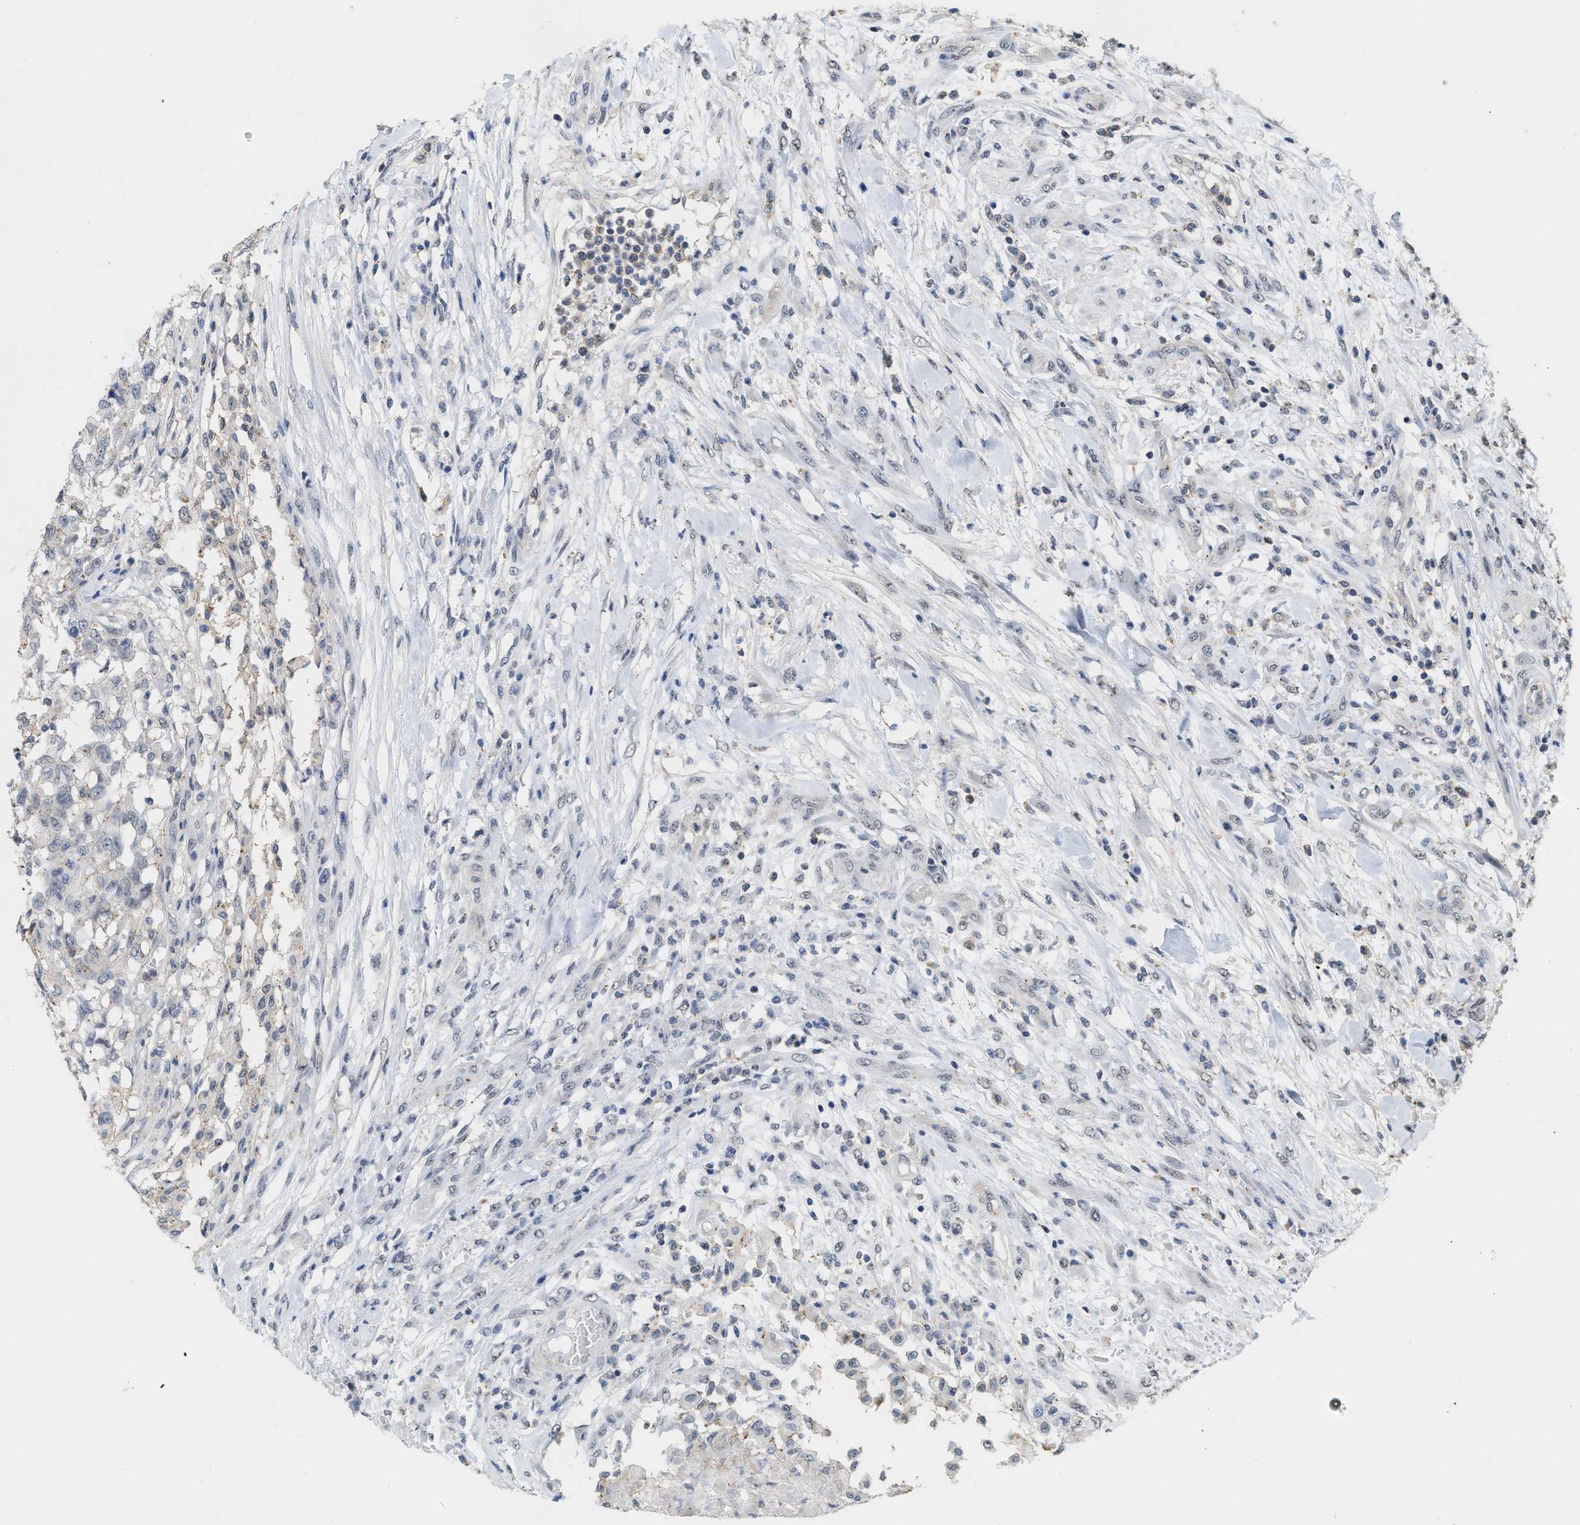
{"staining": {"intensity": "negative", "quantity": "none", "location": "none"}, "tissue": "testis cancer", "cell_type": "Tumor cells", "image_type": "cancer", "snomed": [{"axis": "morphology", "description": "Seminoma, NOS"}, {"axis": "topography", "description": "Testis"}], "caption": "DAB (3,3'-diaminobenzidine) immunohistochemical staining of testis cancer demonstrates no significant expression in tumor cells.", "gene": "BAIAP2L1", "patient": {"sex": "male", "age": 59}}